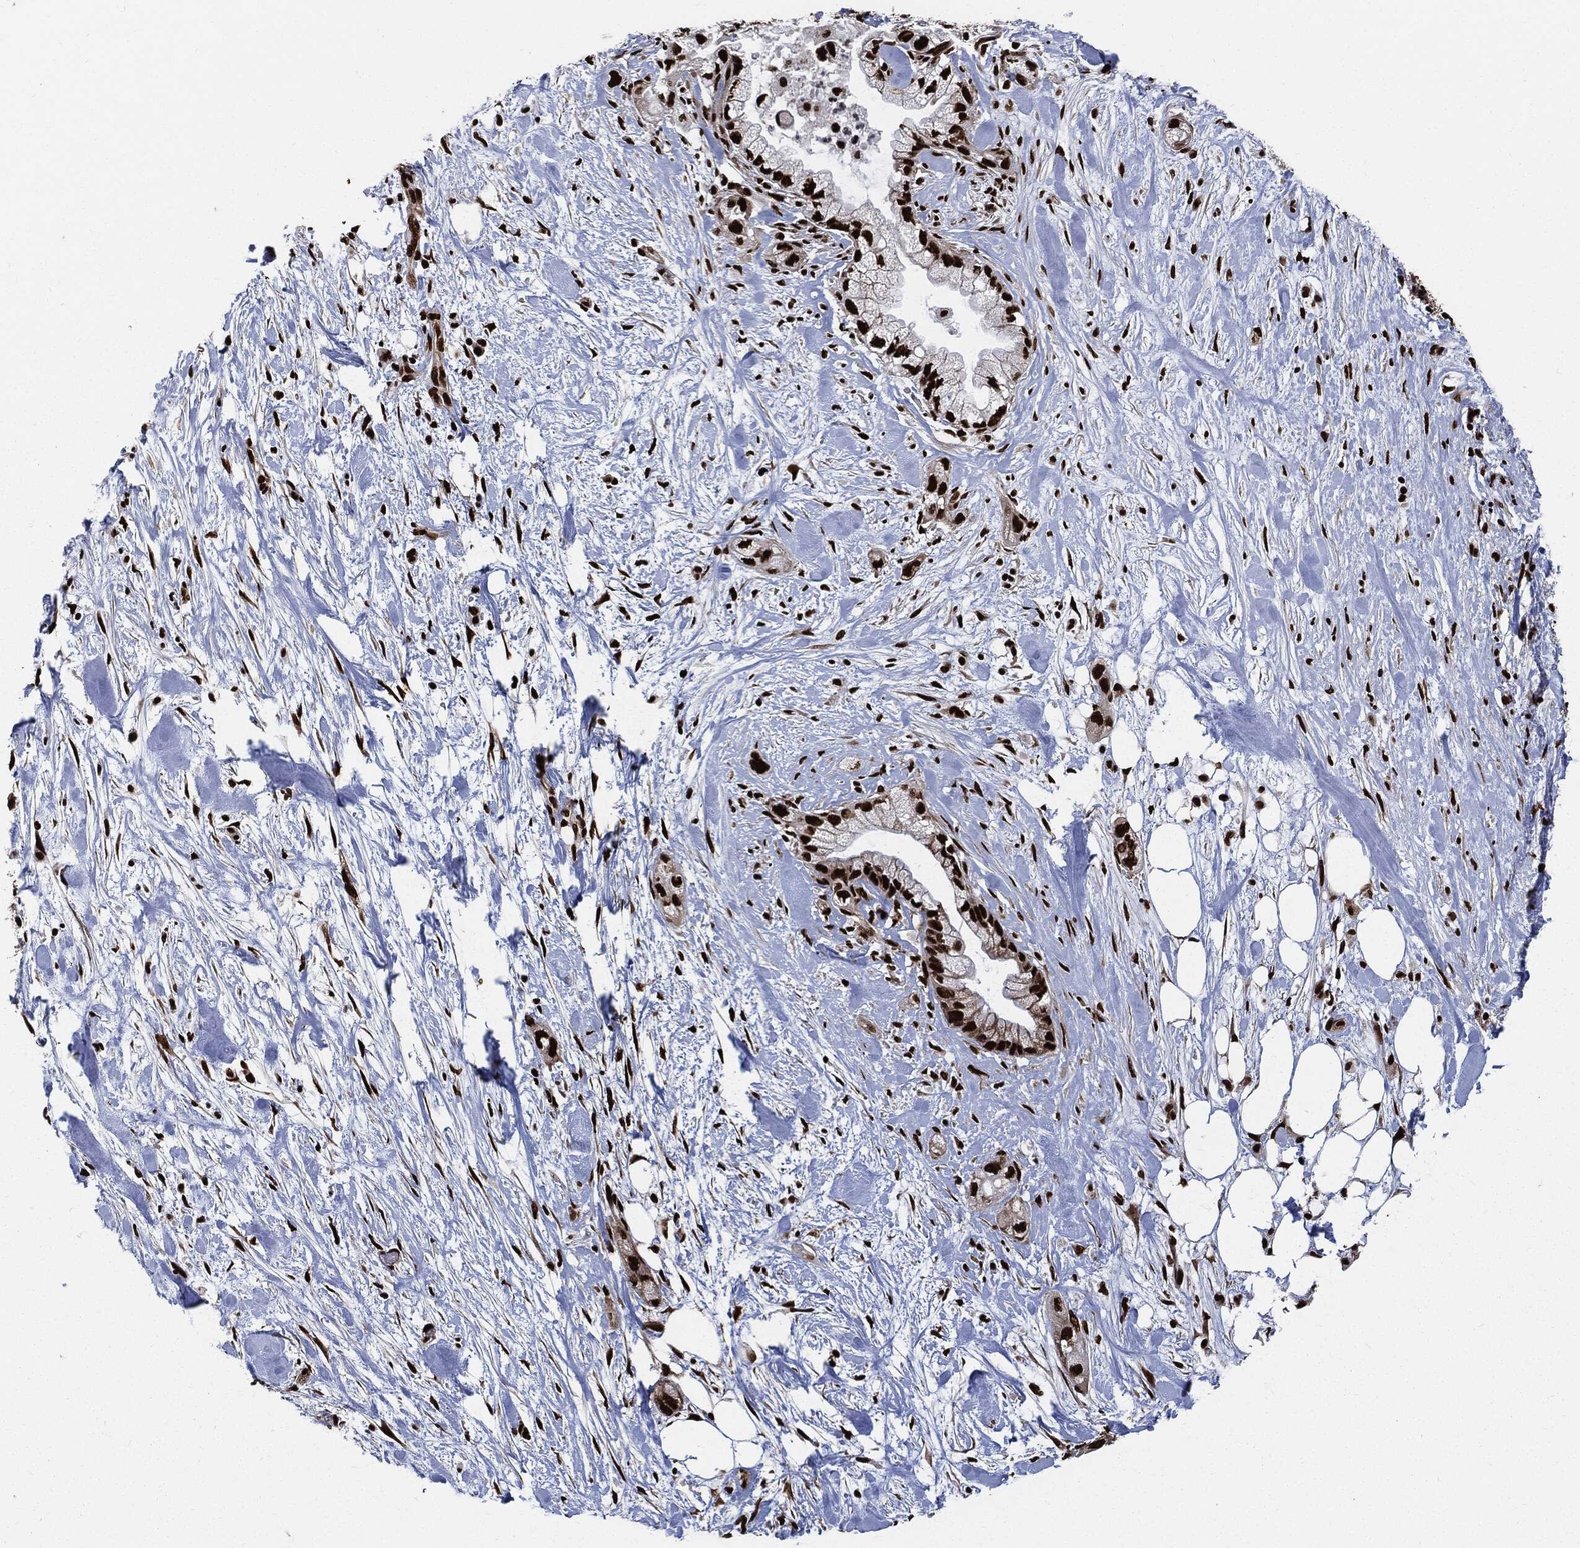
{"staining": {"intensity": "strong", "quantity": ">75%", "location": "nuclear"}, "tissue": "pancreatic cancer", "cell_type": "Tumor cells", "image_type": "cancer", "snomed": [{"axis": "morphology", "description": "Adenocarcinoma, NOS"}, {"axis": "topography", "description": "Pancreas"}], "caption": "Protein staining of pancreatic cancer (adenocarcinoma) tissue shows strong nuclear expression in about >75% of tumor cells. The staining is performed using DAB brown chromogen to label protein expression. The nuclei are counter-stained blue using hematoxylin.", "gene": "RECQL", "patient": {"sex": "male", "age": 44}}